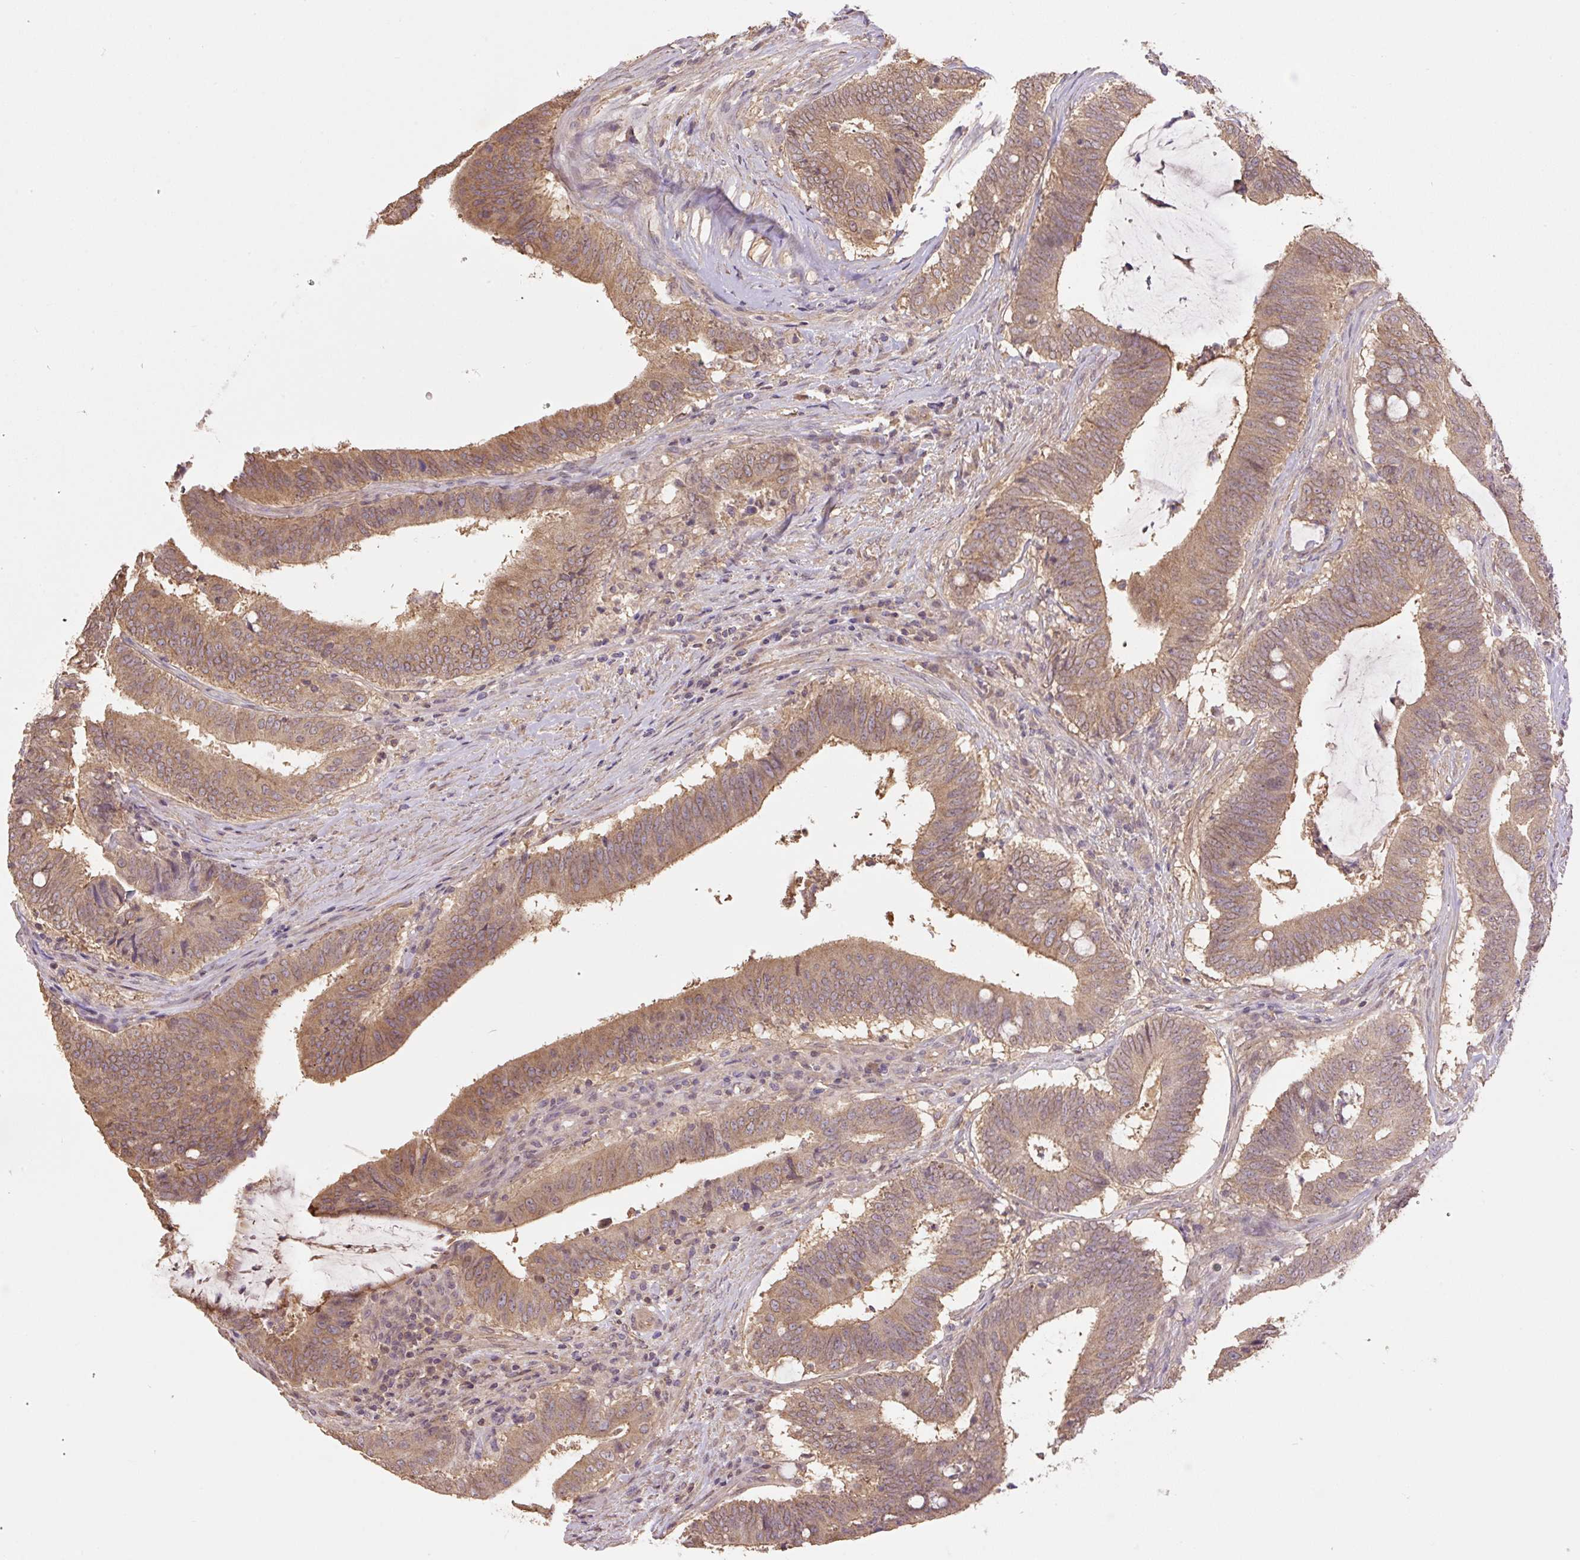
{"staining": {"intensity": "moderate", "quantity": ">75%", "location": "cytoplasmic/membranous"}, "tissue": "colorectal cancer", "cell_type": "Tumor cells", "image_type": "cancer", "snomed": [{"axis": "morphology", "description": "Adenocarcinoma, NOS"}, {"axis": "topography", "description": "Colon"}], "caption": "Adenocarcinoma (colorectal) stained with IHC displays moderate cytoplasmic/membranous positivity in approximately >75% of tumor cells.", "gene": "COX8A", "patient": {"sex": "female", "age": 43}}